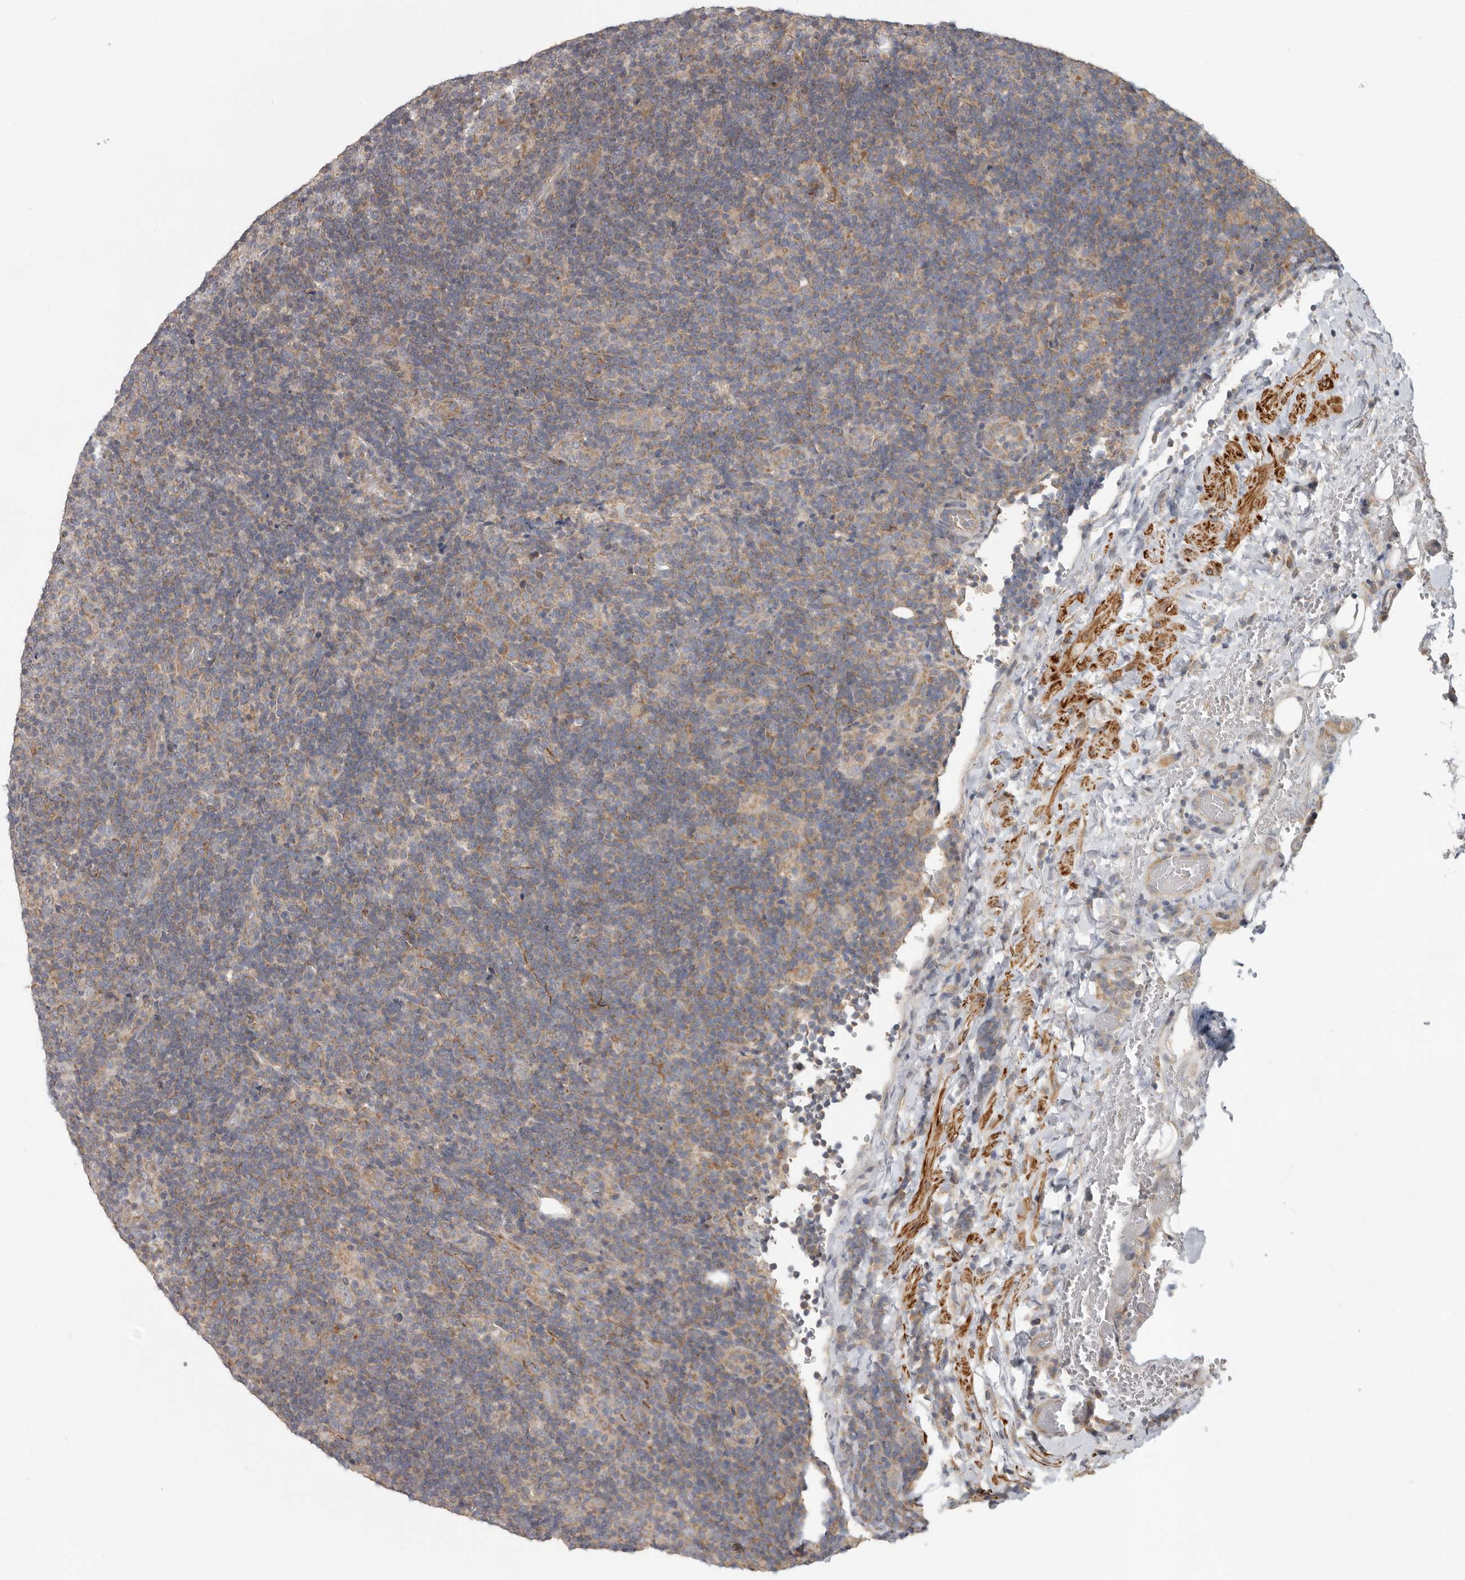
{"staining": {"intensity": "moderate", "quantity": "25%-75%", "location": "cytoplasmic/membranous"}, "tissue": "lymphoma", "cell_type": "Tumor cells", "image_type": "cancer", "snomed": [{"axis": "morphology", "description": "Hodgkin's disease, NOS"}, {"axis": "topography", "description": "Lymph node"}], "caption": "DAB immunohistochemical staining of lymphoma shows moderate cytoplasmic/membranous protein expression in approximately 25%-75% of tumor cells. The staining was performed using DAB (3,3'-diaminobenzidine) to visualize the protein expression in brown, while the nuclei were stained in blue with hematoxylin (Magnification: 20x).", "gene": "UNK", "patient": {"sex": "female", "age": 57}}